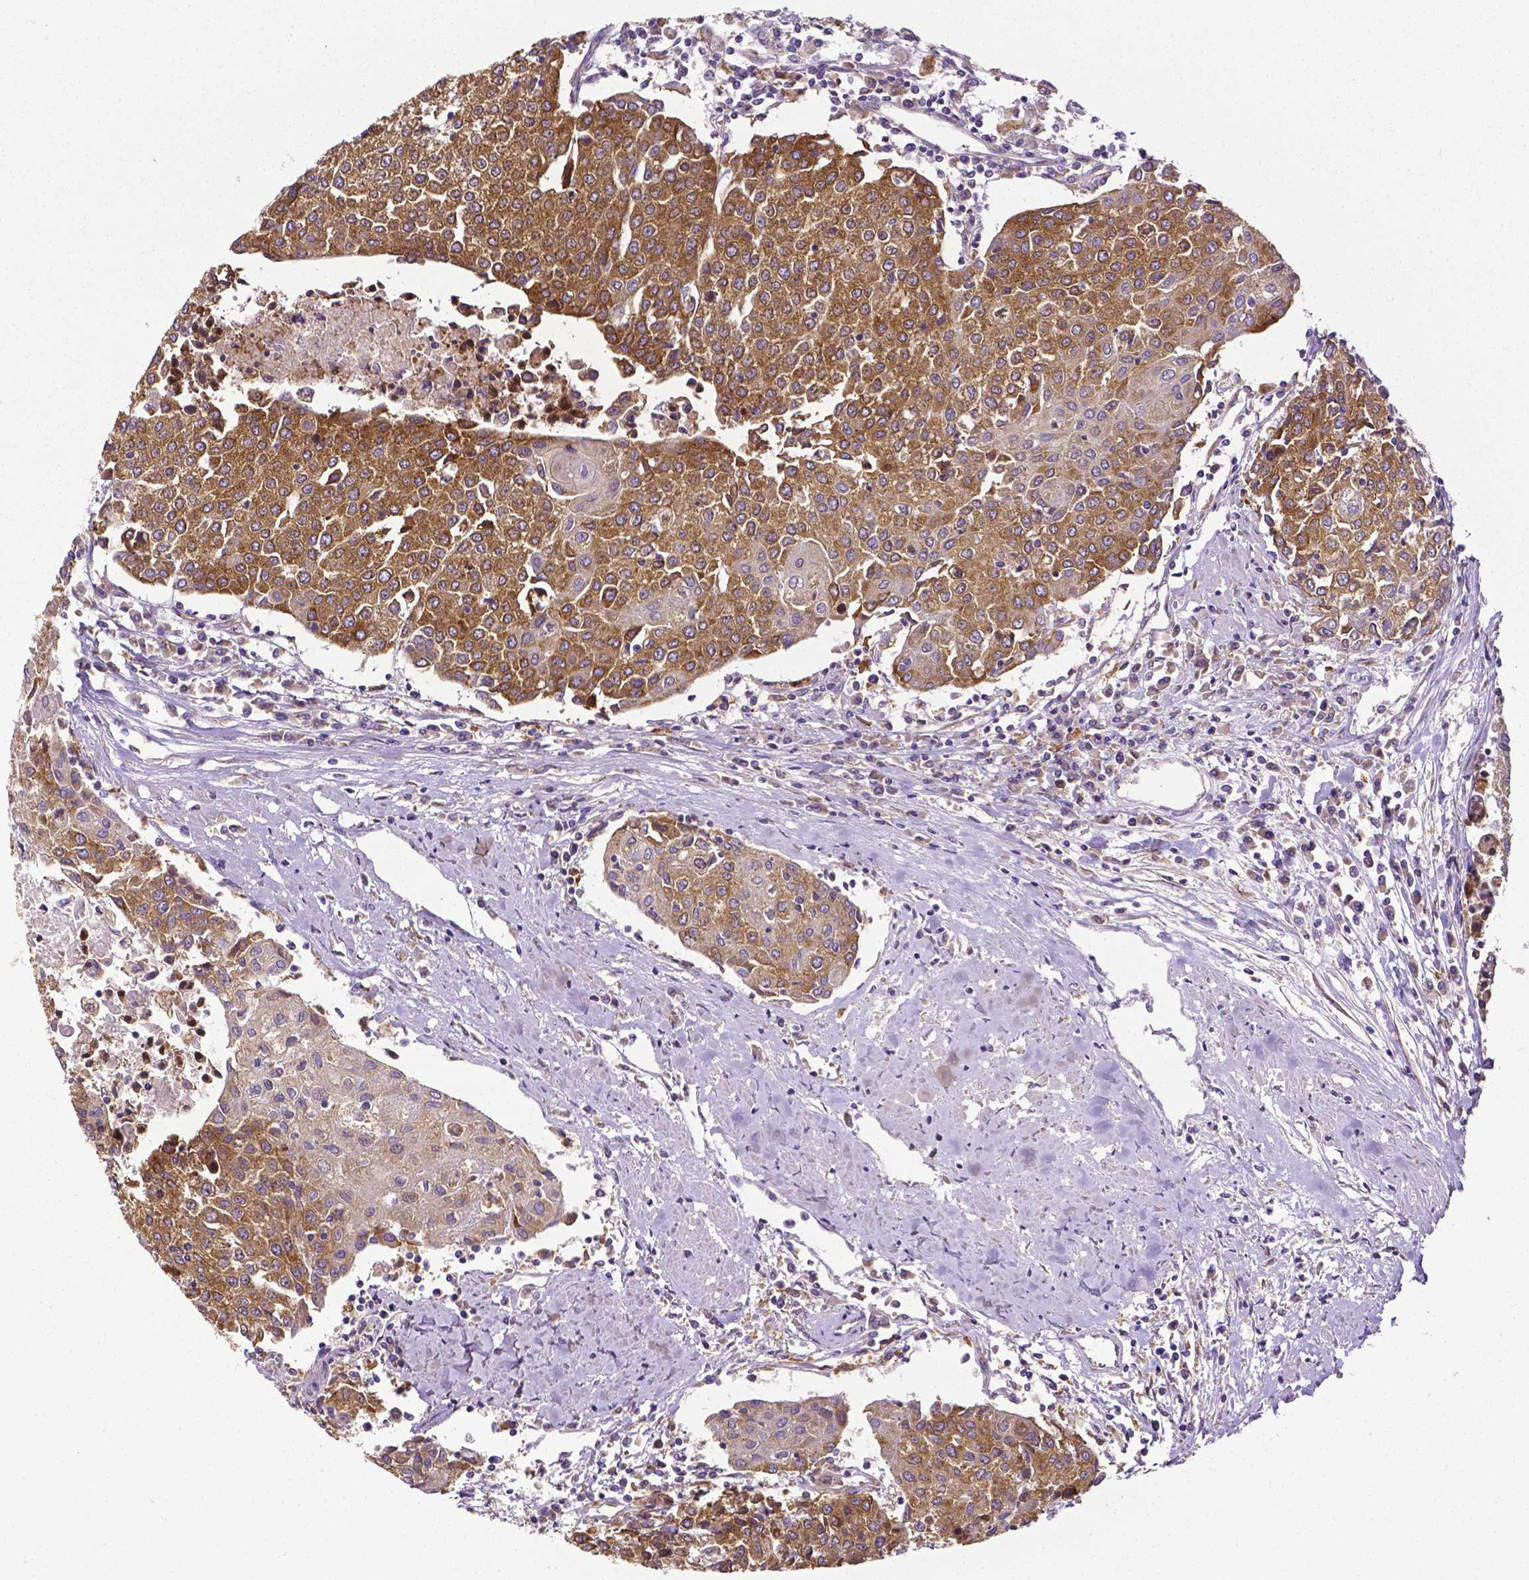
{"staining": {"intensity": "strong", "quantity": ">75%", "location": "cytoplasmic/membranous"}, "tissue": "urothelial cancer", "cell_type": "Tumor cells", "image_type": "cancer", "snomed": [{"axis": "morphology", "description": "Urothelial carcinoma, High grade"}, {"axis": "topography", "description": "Urinary bladder"}], "caption": "Protein expression analysis of urothelial carcinoma (high-grade) demonstrates strong cytoplasmic/membranous expression in about >75% of tumor cells. (Brightfield microscopy of DAB IHC at high magnification).", "gene": "DICER1", "patient": {"sex": "female", "age": 85}}